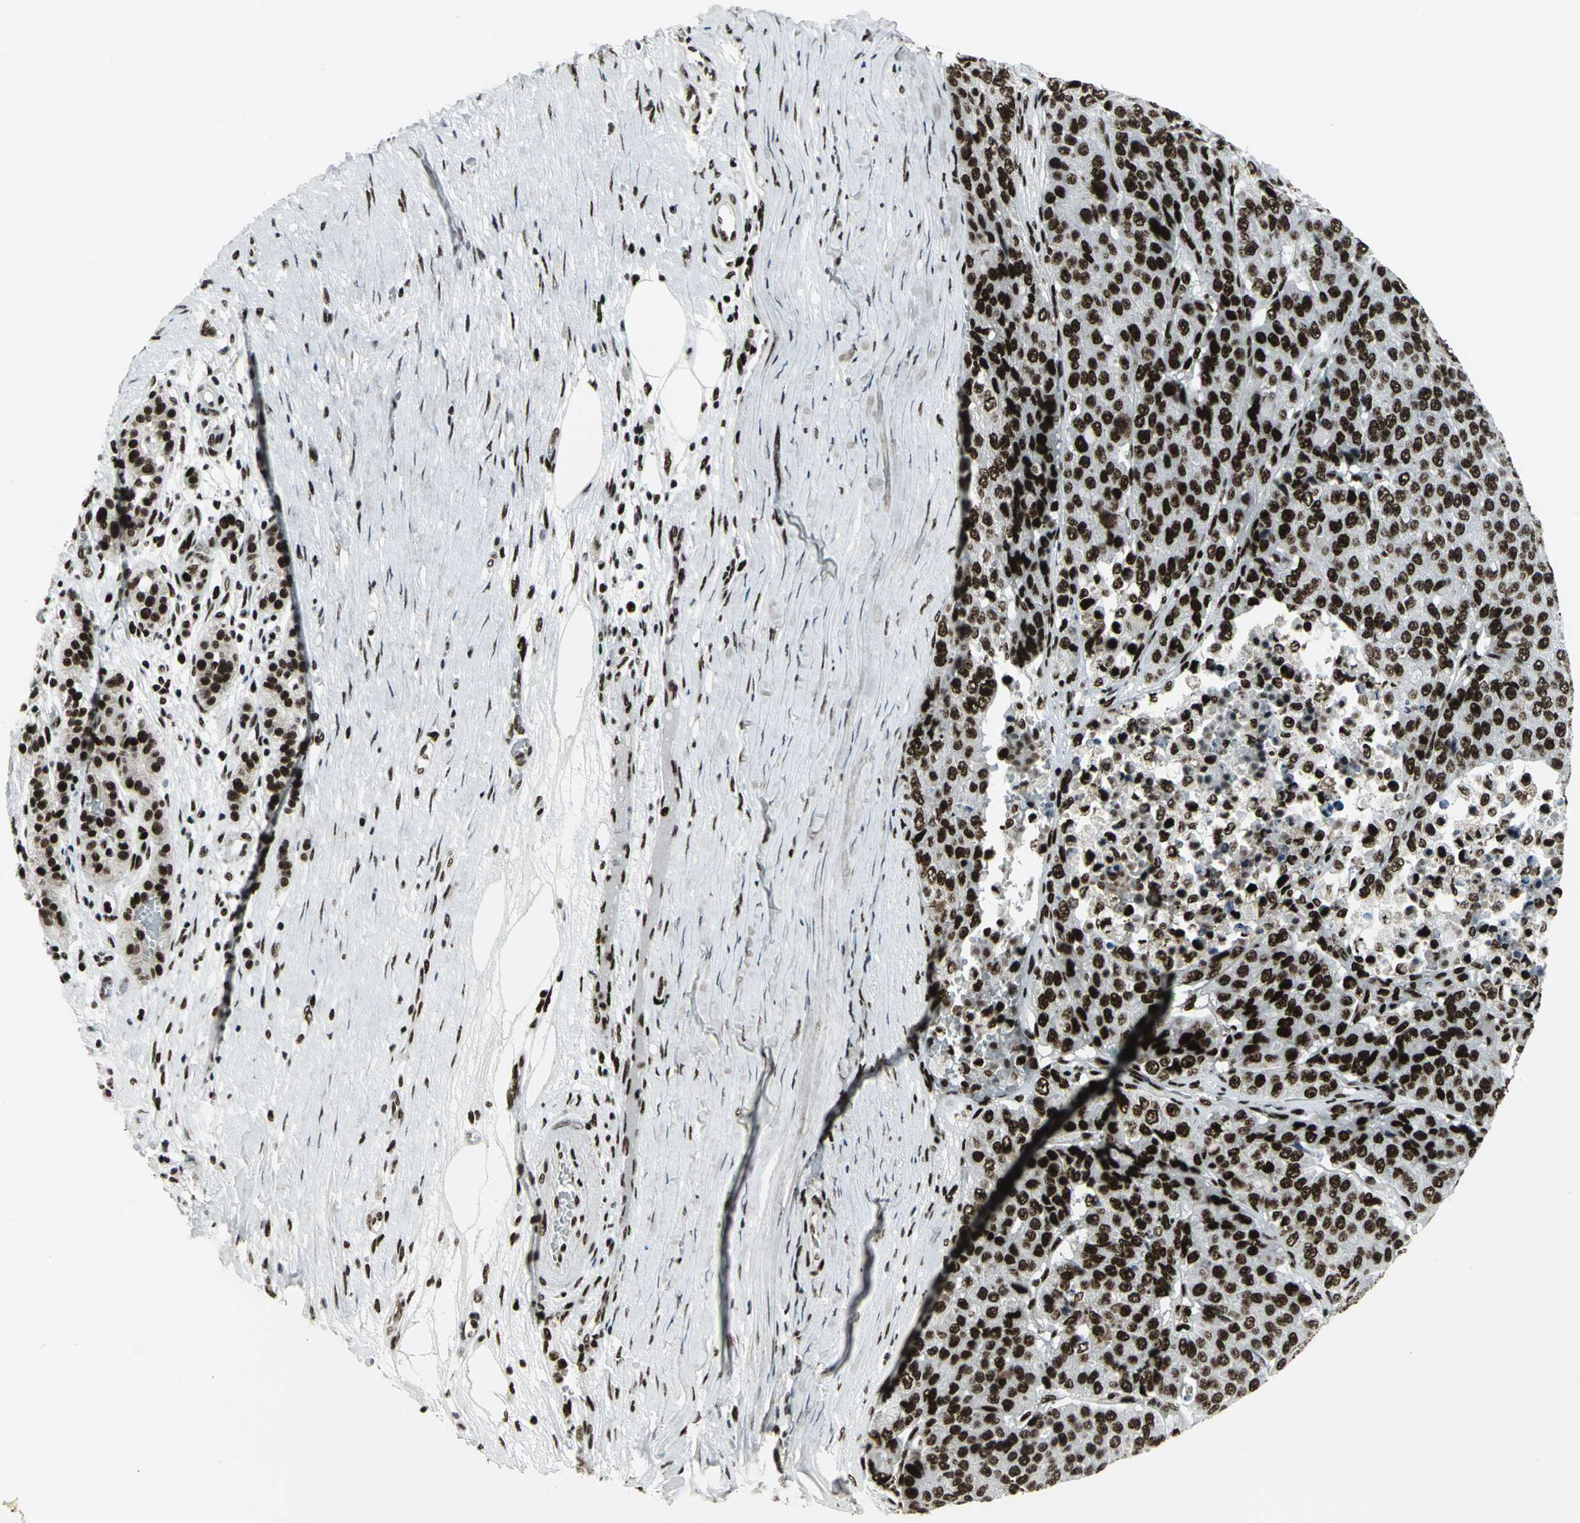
{"staining": {"intensity": "strong", "quantity": ">75%", "location": "nuclear"}, "tissue": "pancreatic cancer", "cell_type": "Tumor cells", "image_type": "cancer", "snomed": [{"axis": "morphology", "description": "Adenocarcinoma, NOS"}, {"axis": "topography", "description": "Pancreas"}], "caption": "Human pancreatic cancer stained with a protein marker shows strong staining in tumor cells.", "gene": "SMARCA4", "patient": {"sex": "male", "age": 50}}